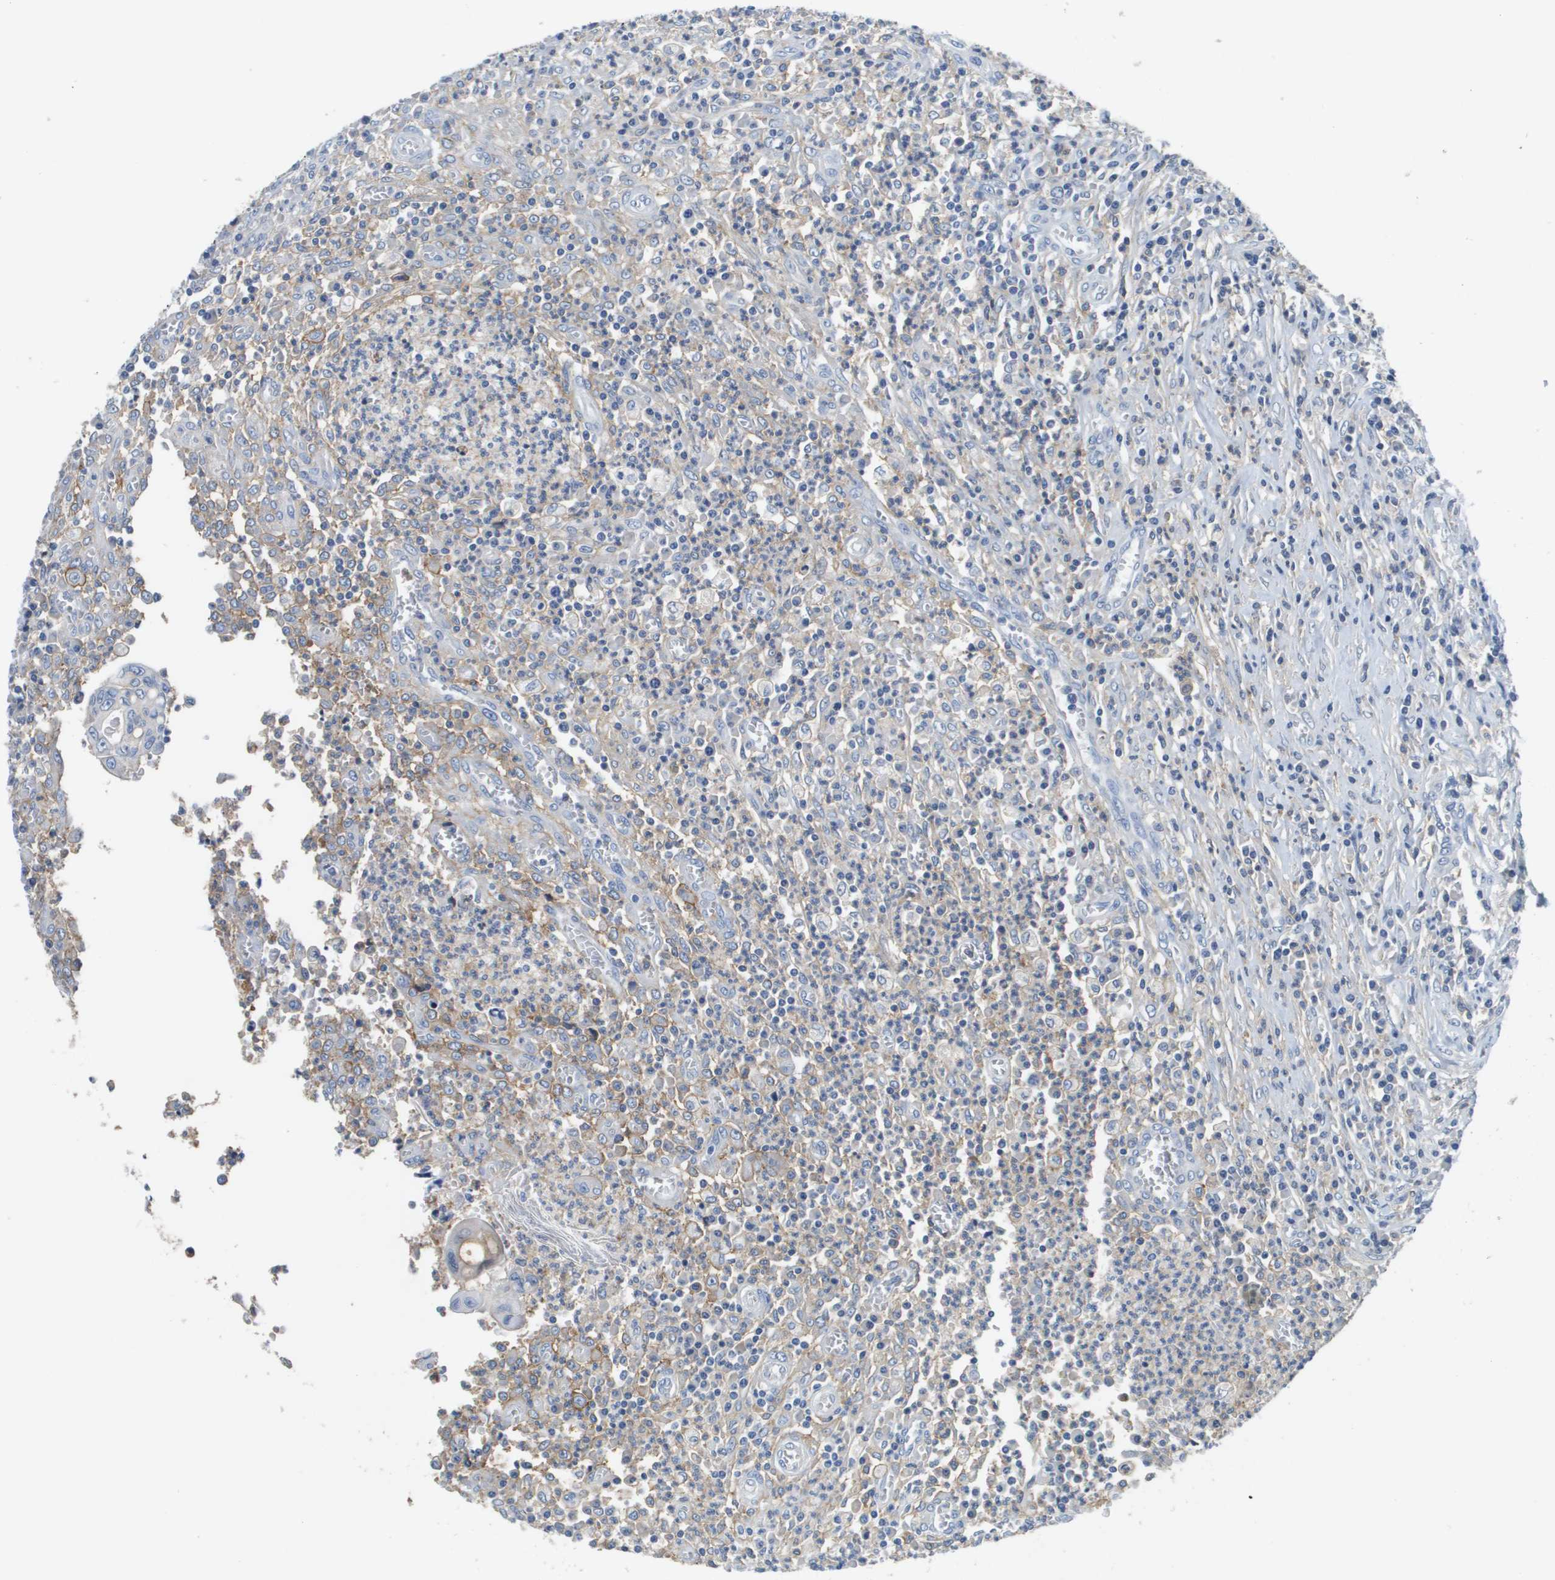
{"staining": {"intensity": "negative", "quantity": "none", "location": "none"}, "tissue": "colorectal cancer", "cell_type": "Tumor cells", "image_type": "cancer", "snomed": [{"axis": "morphology", "description": "Inflammation, NOS"}, {"axis": "morphology", "description": "Adenocarcinoma, NOS"}, {"axis": "topography", "description": "Colon"}], "caption": "Colorectal cancer was stained to show a protein in brown. There is no significant expression in tumor cells.", "gene": "SLC16A3", "patient": {"sex": "male", "age": 72}}